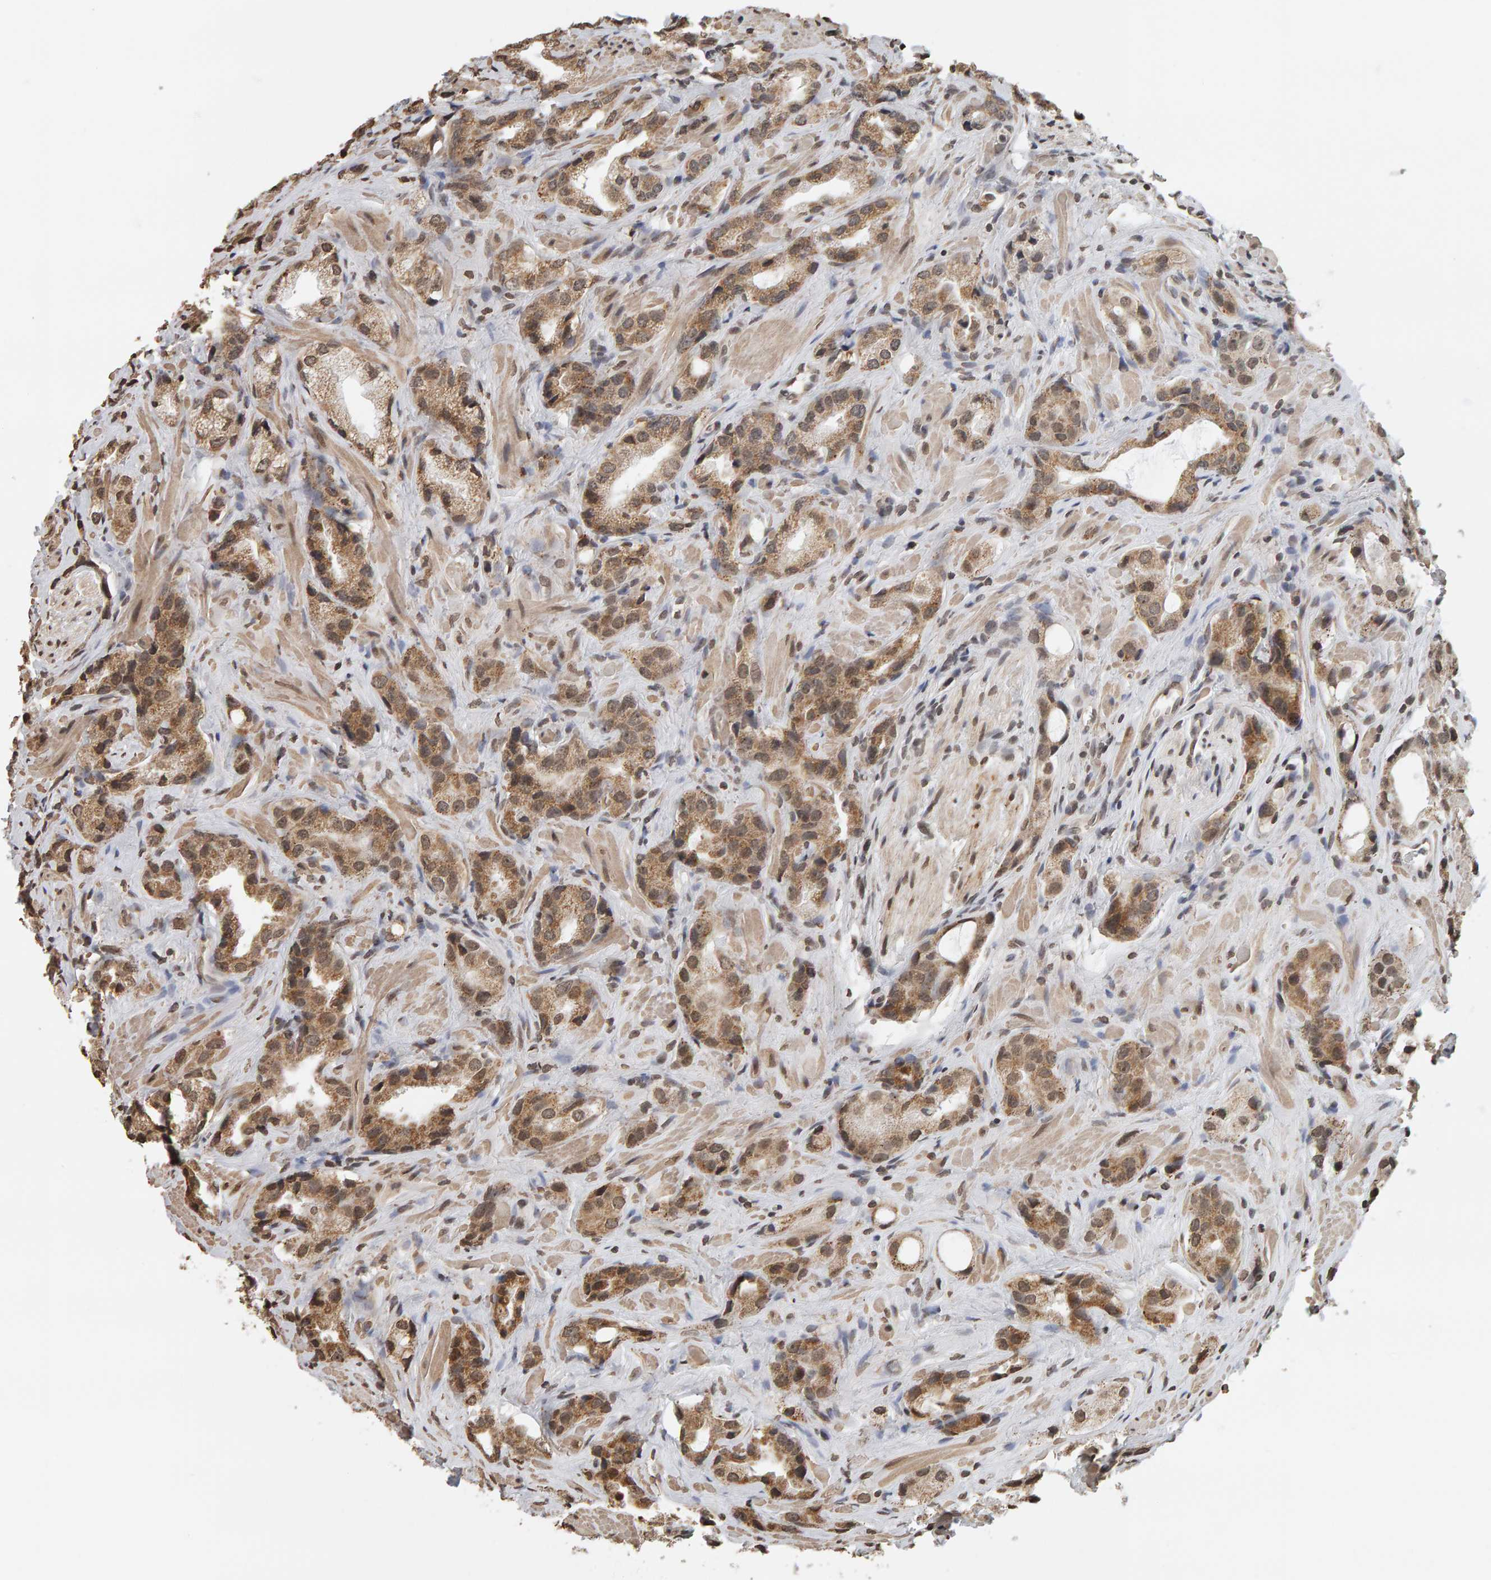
{"staining": {"intensity": "moderate", "quantity": "25%-75%", "location": "cytoplasmic/membranous"}, "tissue": "prostate cancer", "cell_type": "Tumor cells", "image_type": "cancer", "snomed": [{"axis": "morphology", "description": "Adenocarcinoma, High grade"}, {"axis": "topography", "description": "Prostate"}], "caption": "A brown stain shows moderate cytoplasmic/membranous expression of a protein in human adenocarcinoma (high-grade) (prostate) tumor cells.", "gene": "AFF4", "patient": {"sex": "male", "age": 63}}